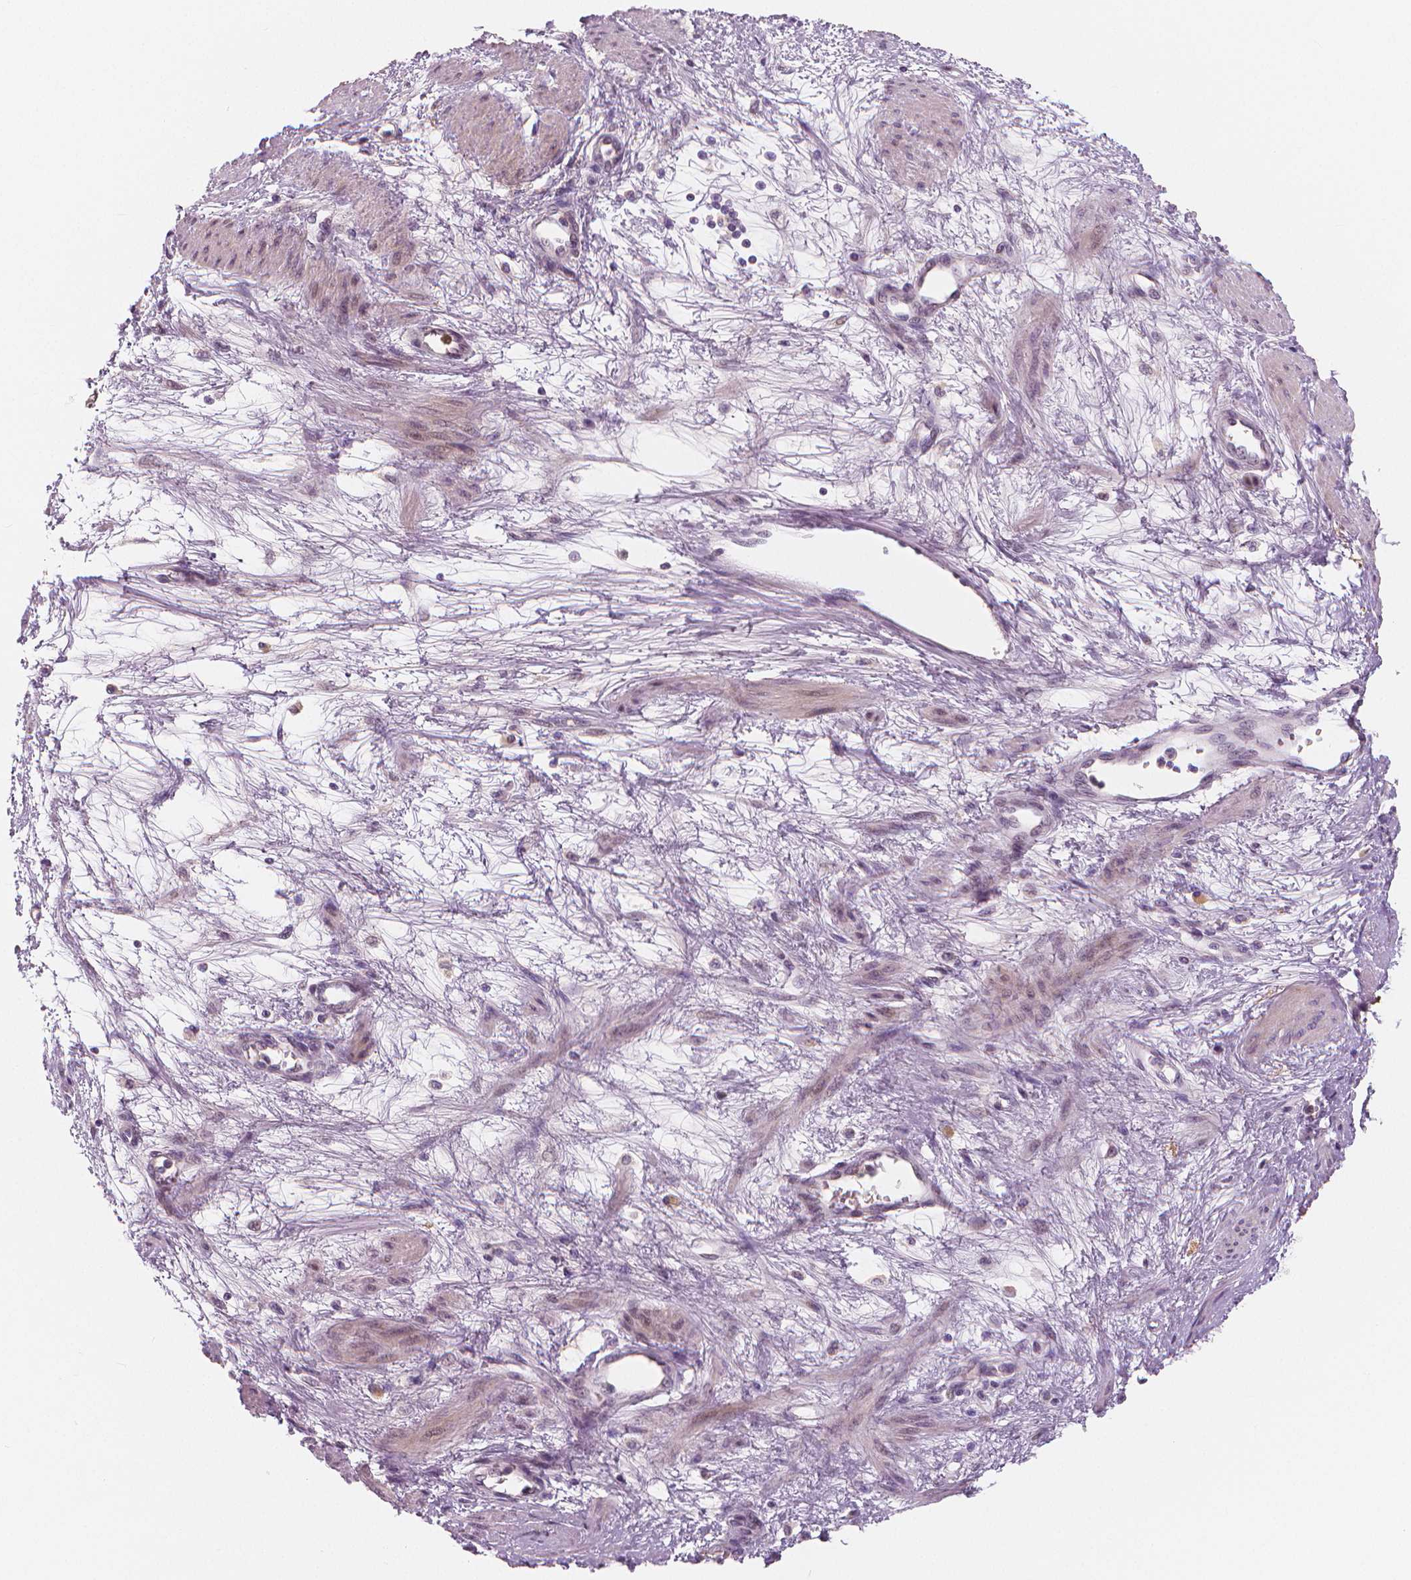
{"staining": {"intensity": "negative", "quantity": "none", "location": "none"}, "tissue": "smooth muscle", "cell_type": "Smooth muscle cells", "image_type": "normal", "snomed": [{"axis": "morphology", "description": "Normal tissue, NOS"}, {"axis": "topography", "description": "Smooth muscle"}, {"axis": "topography", "description": "Uterus"}], "caption": "This histopathology image is of unremarkable smooth muscle stained with IHC to label a protein in brown with the nuclei are counter-stained blue. There is no expression in smooth muscle cells.", "gene": "RNASE7", "patient": {"sex": "female", "age": 39}}